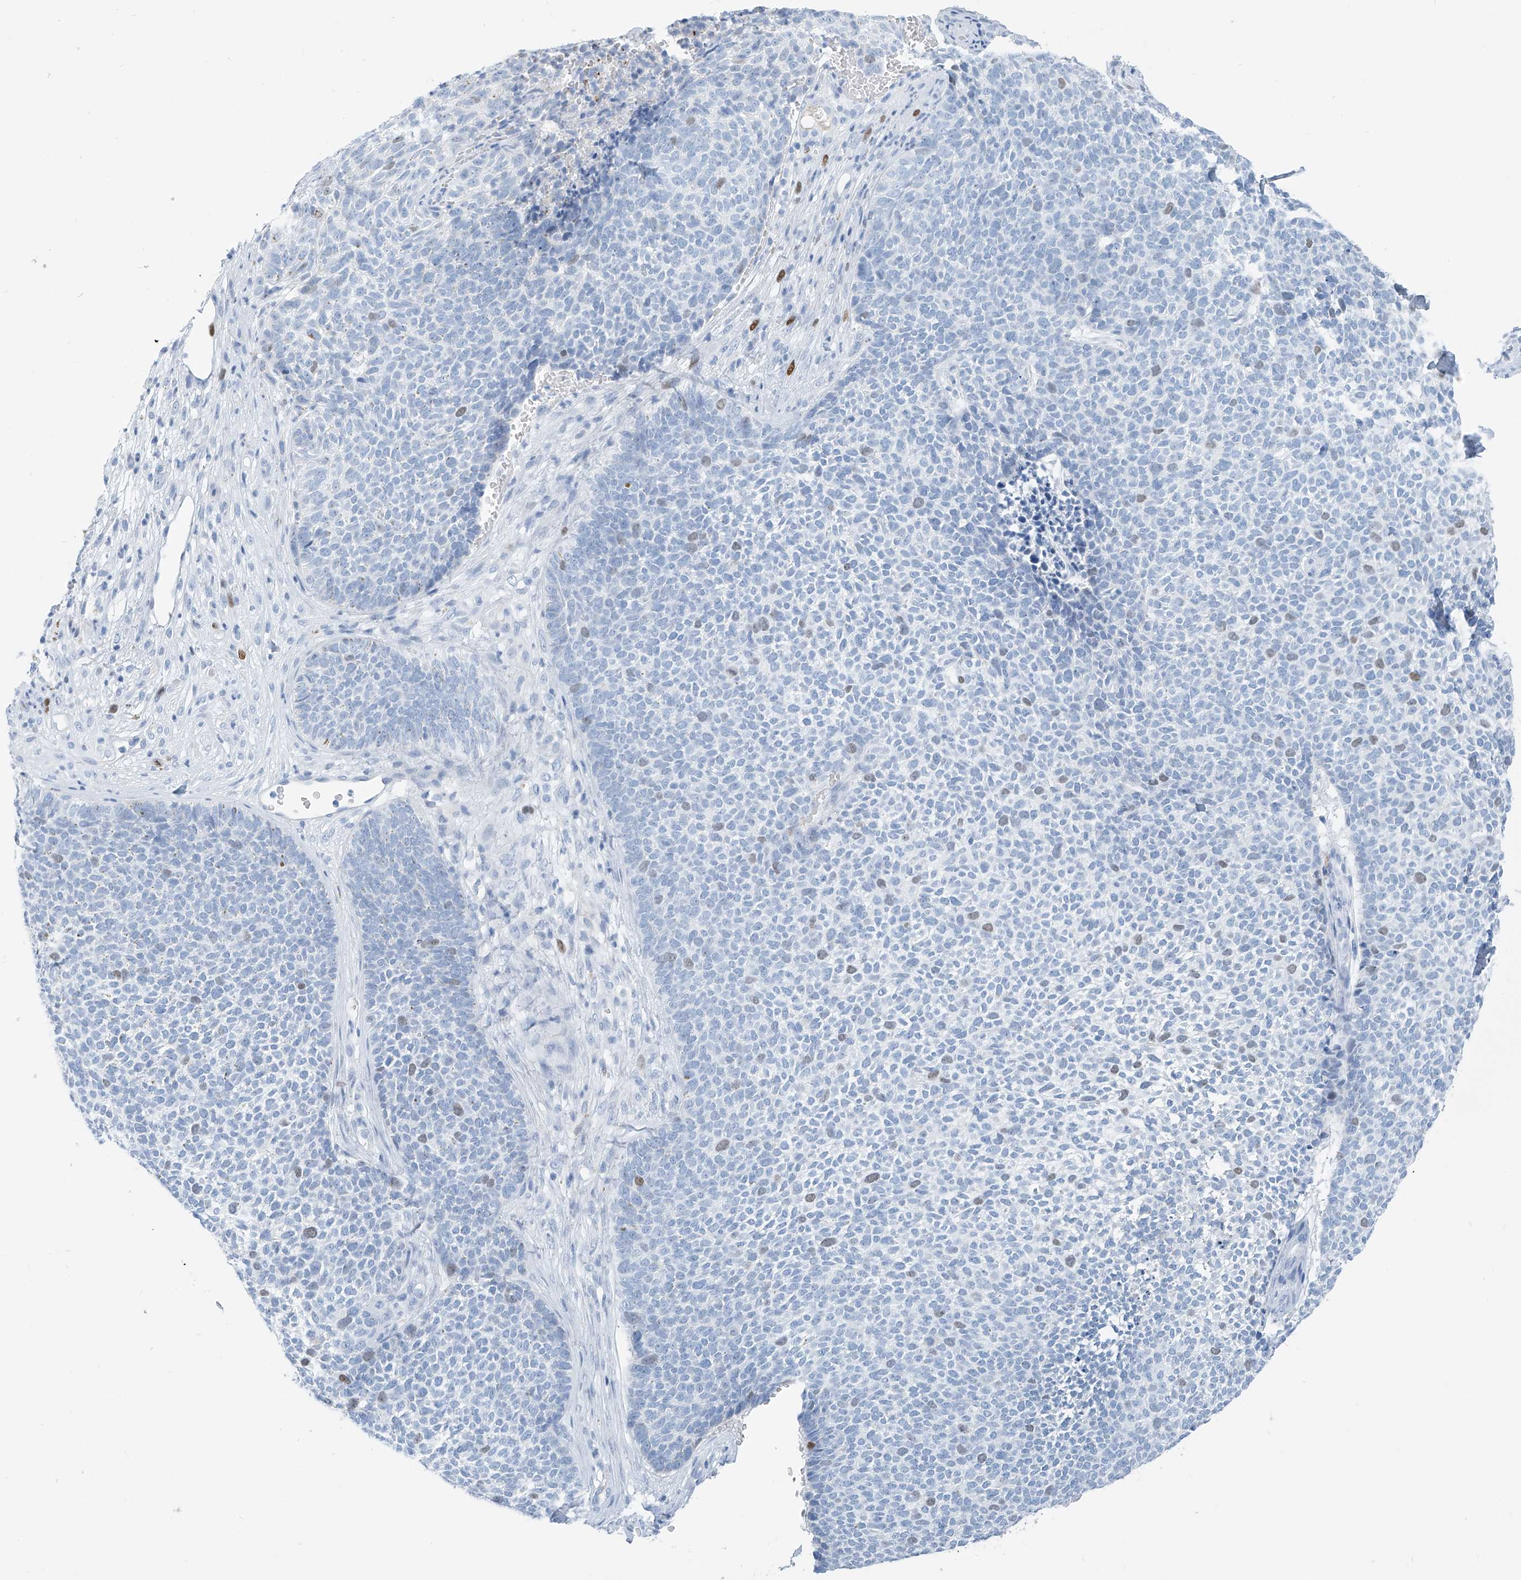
{"staining": {"intensity": "weak", "quantity": "<25%", "location": "nuclear"}, "tissue": "skin cancer", "cell_type": "Tumor cells", "image_type": "cancer", "snomed": [{"axis": "morphology", "description": "Basal cell carcinoma"}, {"axis": "topography", "description": "Skin"}], "caption": "Human skin cancer (basal cell carcinoma) stained for a protein using immunohistochemistry (IHC) reveals no expression in tumor cells.", "gene": "SGO2", "patient": {"sex": "female", "age": 84}}